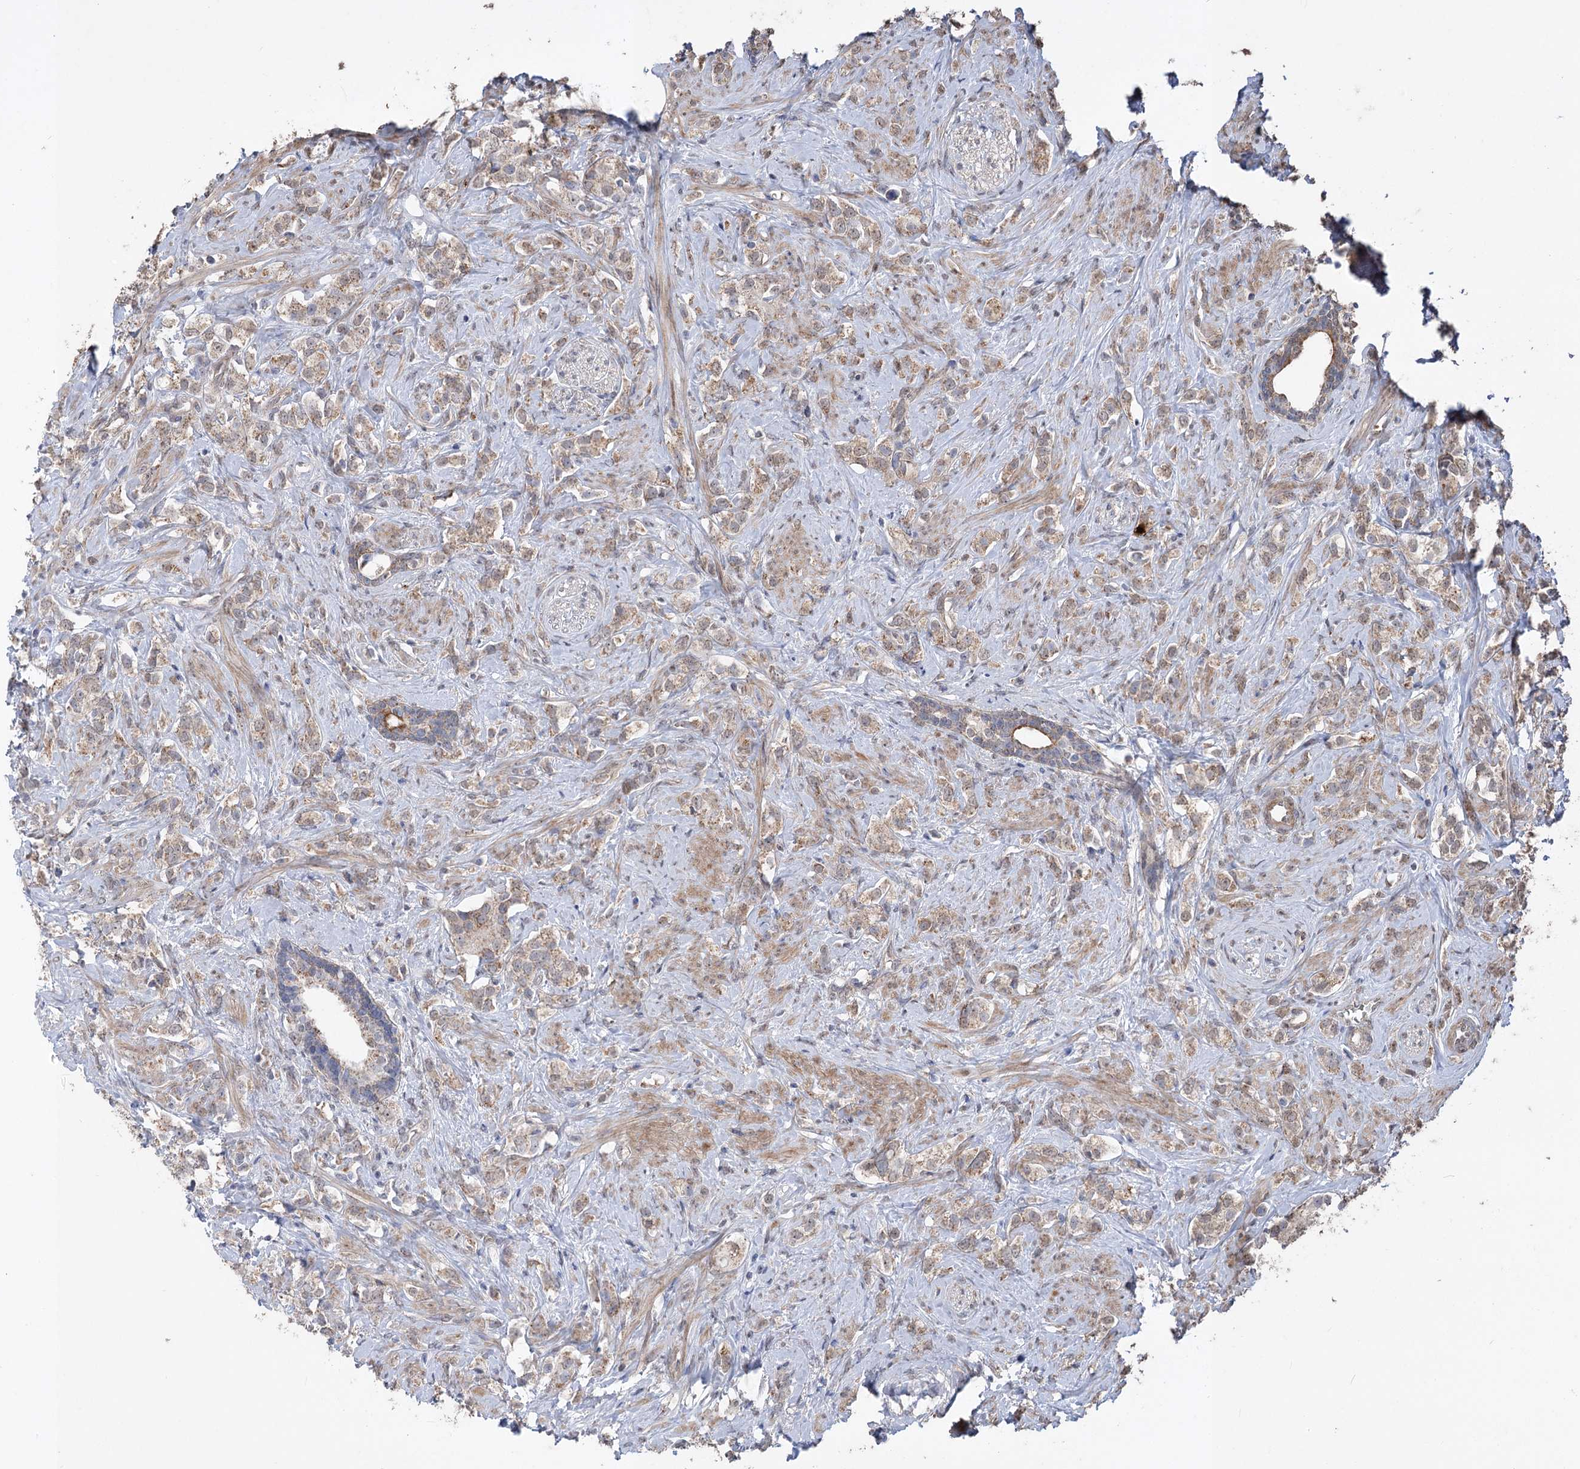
{"staining": {"intensity": "moderate", "quantity": ">75%", "location": "cytoplasmic/membranous"}, "tissue": "prostate cancer", "cell_type": "Tumor cells", "image_type": "cancer", "snomed": [{"axis": "morphology", "description": "Adenocarcinoma, High grade"}, {"axis": "topography", "description": "Prostate"}], "caption": "Approximately >75% of tumor cells in human adenocarcinoma (high-grade) (prostate) exhibit moderate cytoplasmic/membranous protein staining as visualized by brown immunohistochemical staining.", "gene": "ZSCAN23", "patient": {"sex": "male", "age": 63}}